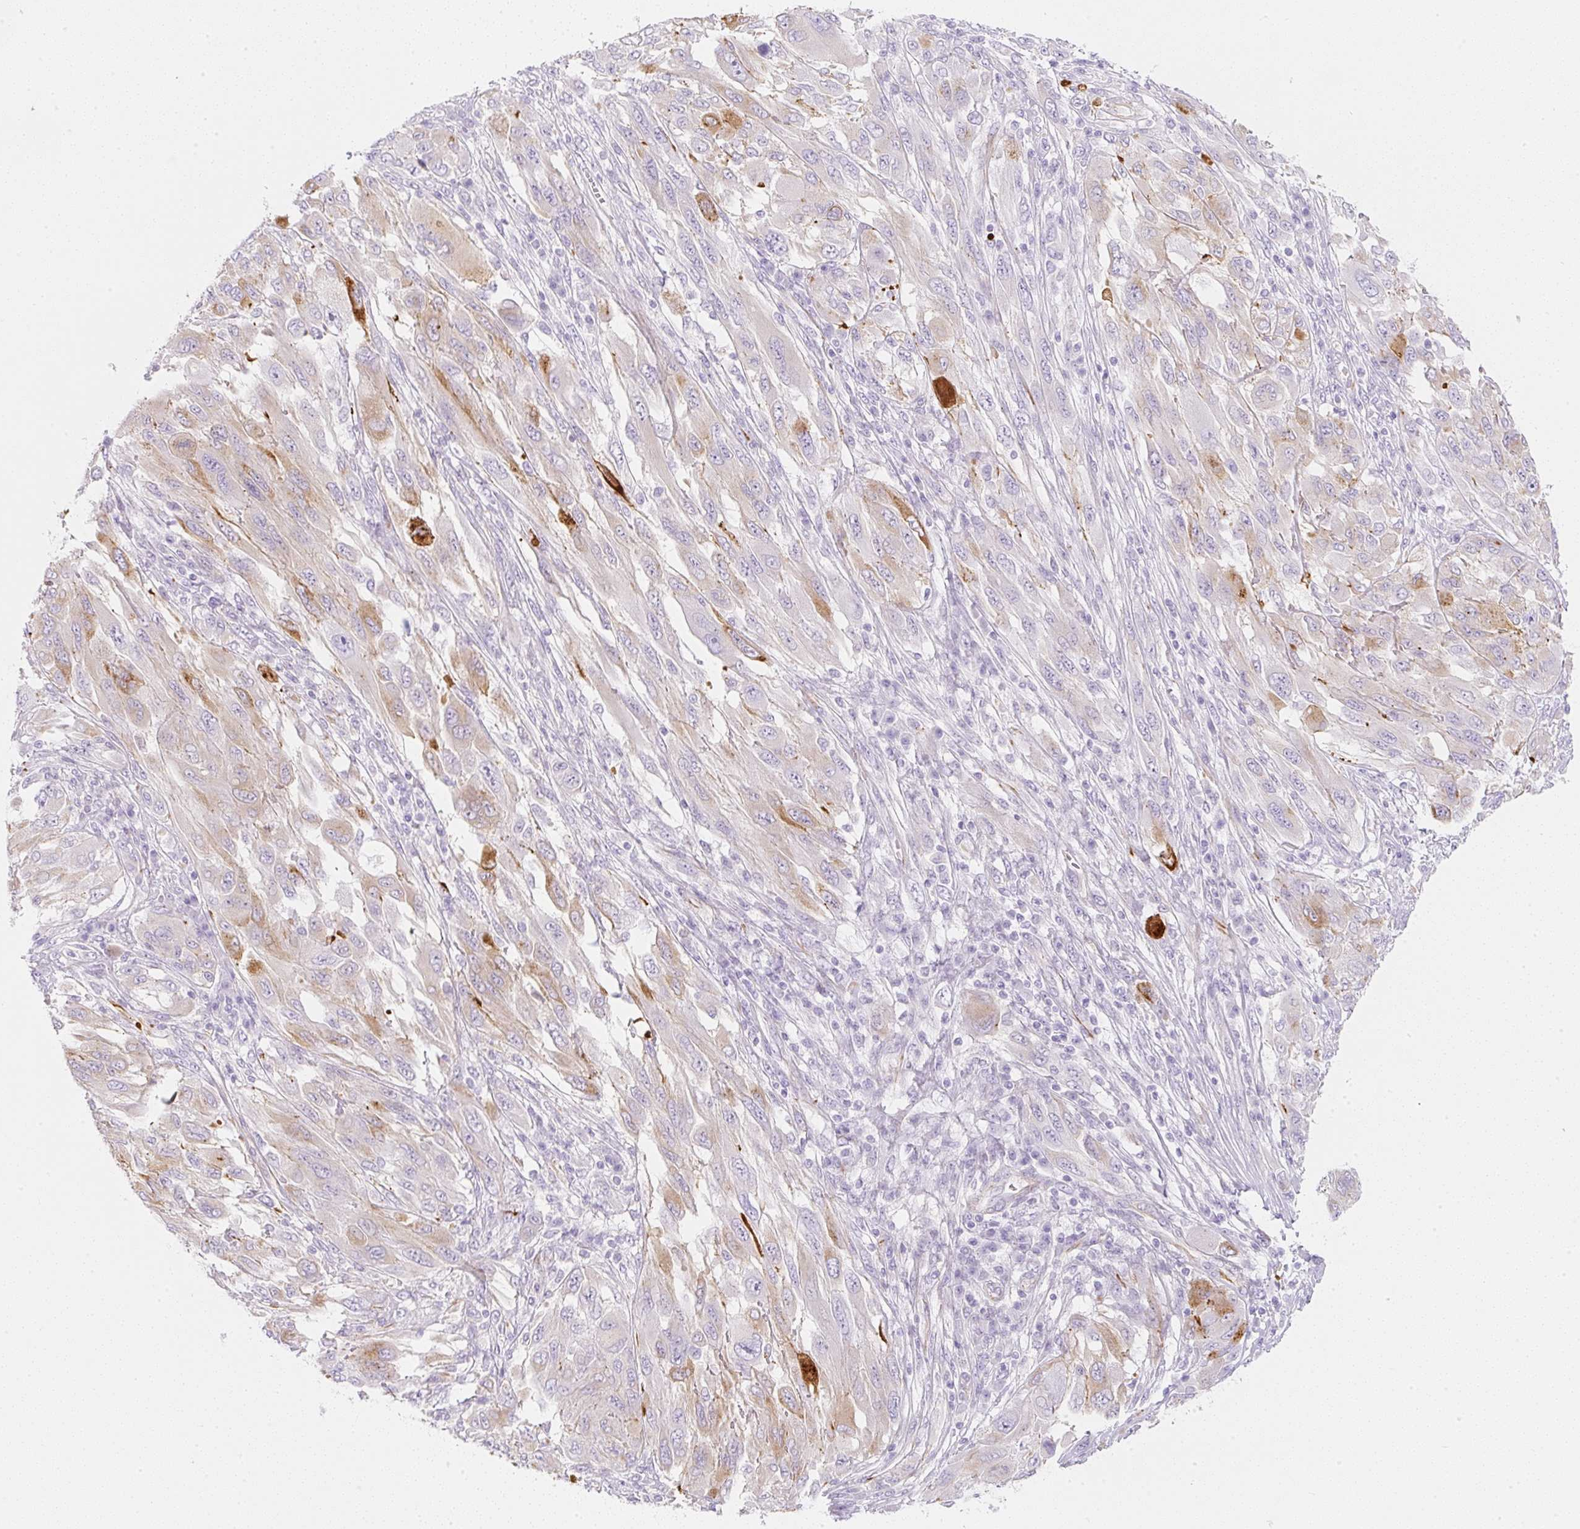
{"staining": {"intensity": "strong", "quantity": "<25%", "location": "cytoplasmic/membranous"}, "tissue": "melanoma", "cell_type": "Tumor cells", "image_type": "cancer", "snomed": [{"axis": "morphology", "description": "Malignant melanoma, NOS"}, {"axis": "topography", "description": "Skin"}], "caption": "IHC staining of malignant melanoma, which reveals medium levels of strong cytoplasmic/membranous staining in approximately <25% of tumor cells indicating strong cytoplasmic/membranous protein staining. The staining was performed using DAB (3,3'-diaminobenzidine) (brown) for protein detection and nuclei were counterstained in hematoxylin (blue).", "gene": "ZNF689", "patient": {"sex": "female", "age": 91}}